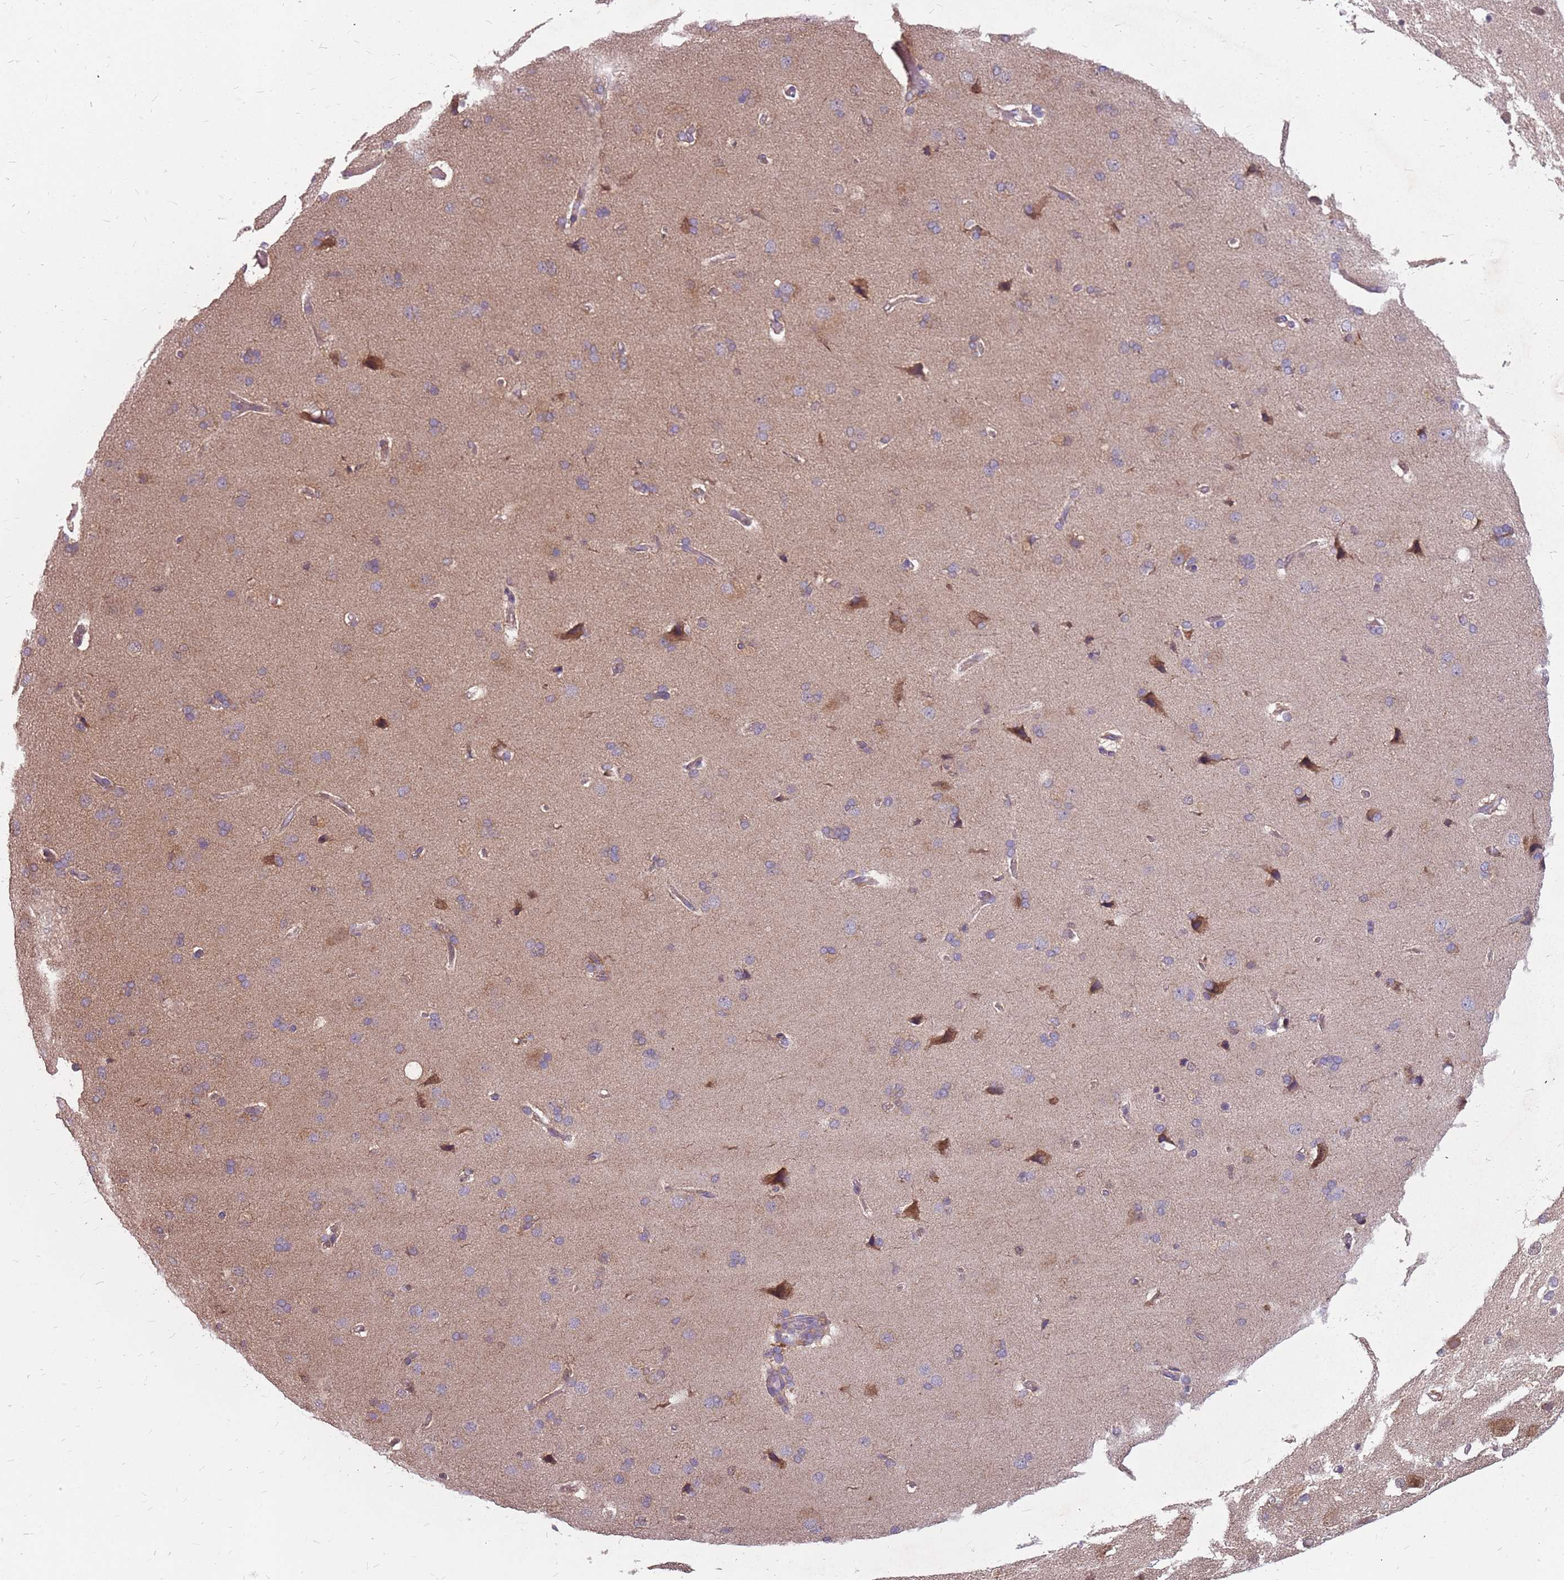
{"staining": {"intensity": "negative", "quantity": "none", "location": "none"}, "tissue": "cerebral cortex", "cell_type": "Endothelial cells", "image_type": "normal", "snomed": [{"axis": "morphology", "description": "Normal tissue, NOS"}, {"axis": "topography", "description": "Cerebral cortex"}], "caption": "Endothelial cells show no significant expression in normal cerebral cortex. The staining is performed using DAB (3,3'-diaminobenzidine) brown chromogen with nuclei counter-stained in using hematoxylin.", "gene": "NME4", "patient": {"sex": "male", "age": 62}}